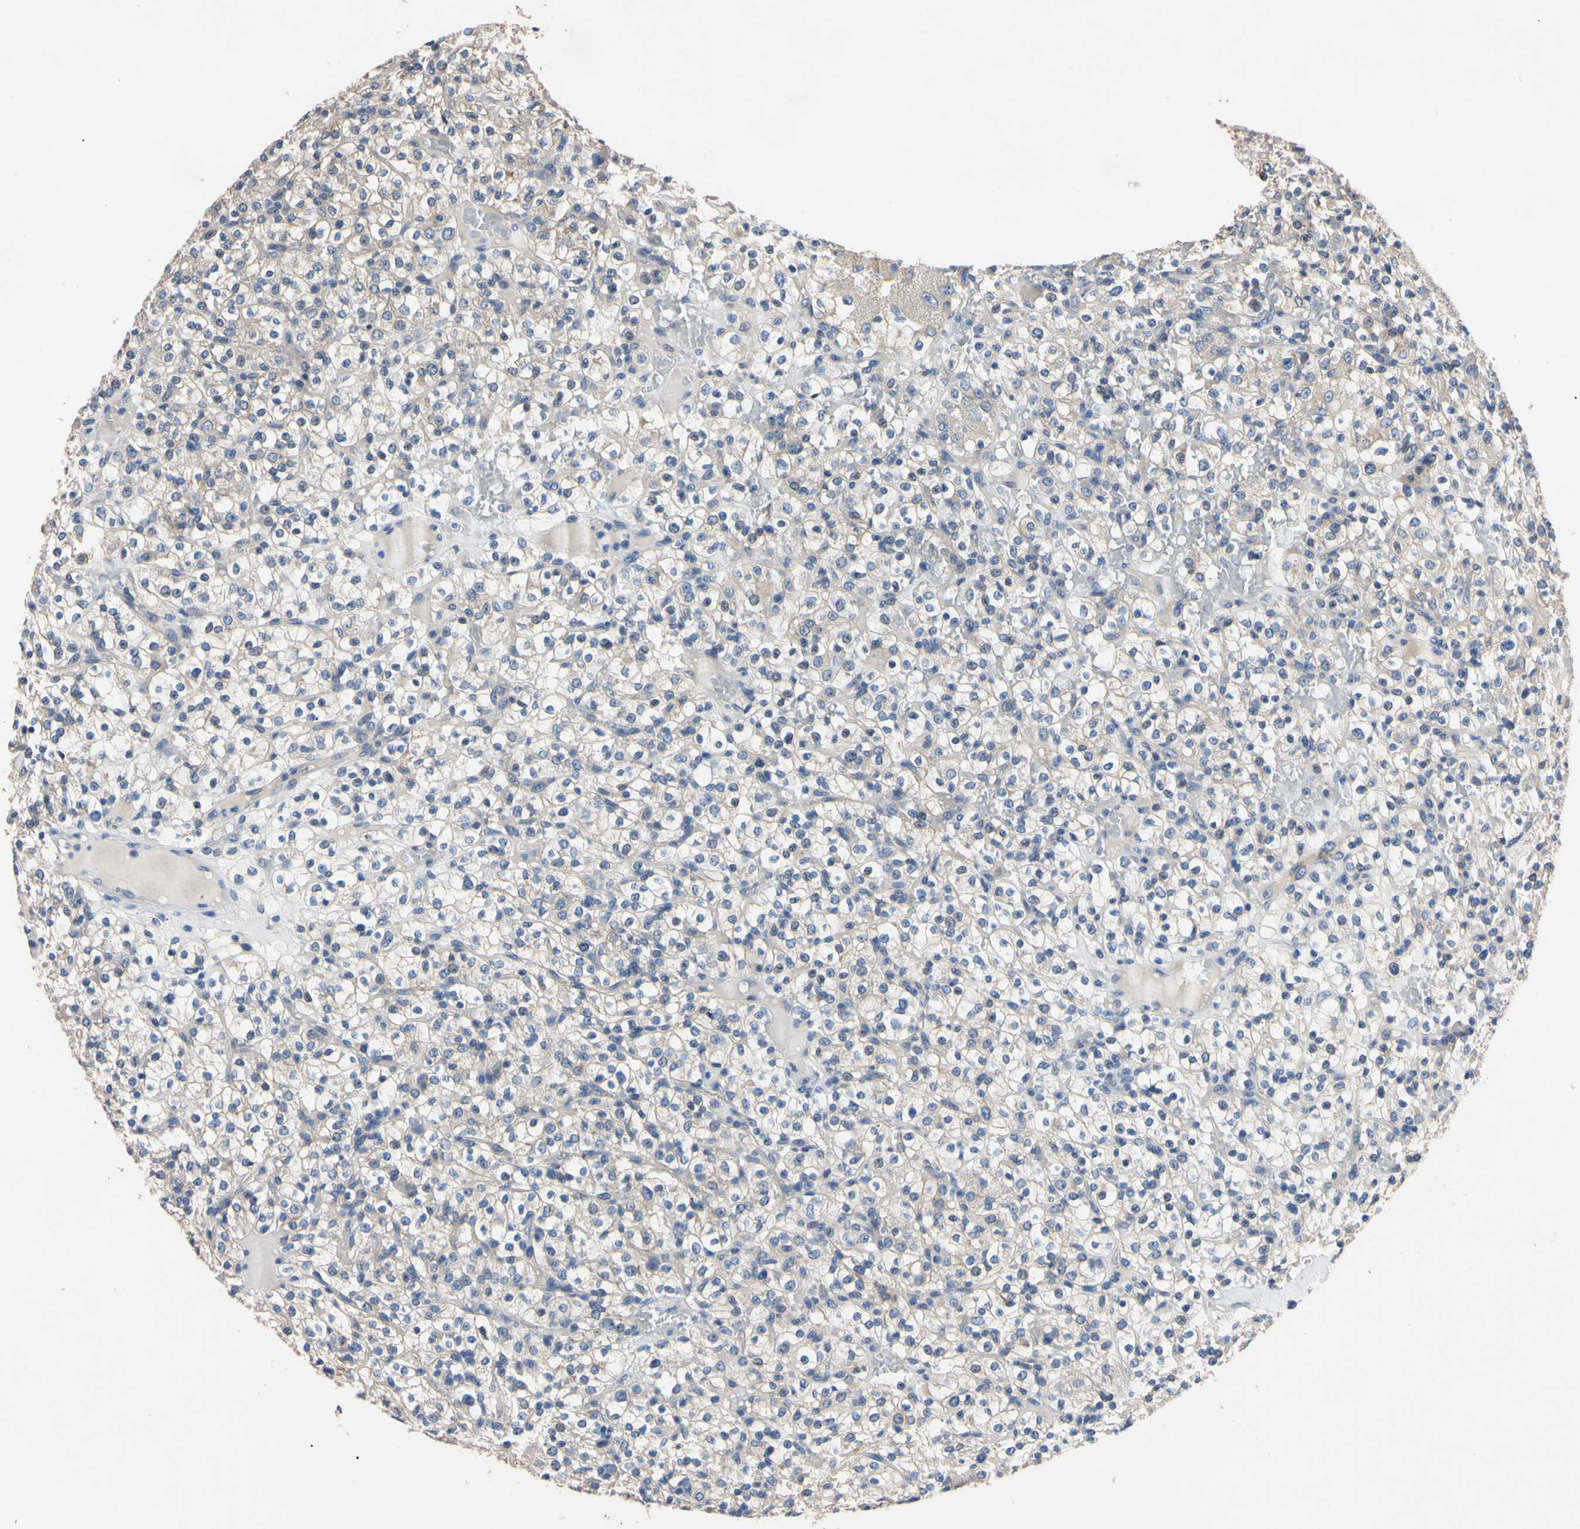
{"staining": {"intensity": "negative", "quantity": "none", "location": "none"}, "tissue": "renal cancer", "cell_type": "Tumor cells", "image_type": "cancer", "snomed": [{"axis": "morphology", "description": "Normal tissue, NOS"}, {"axis": "morphology", "description": "Adenocarcinoma, NOS"}, {"axis": "topography", "description": "Kidney"}], "caption": "This is a image of immunohistochemistry staining of renal adenocarcinoma, which shows no positivity in tumor cells. (Stains: DAB IHC with hematoxylin counter stain, Microscopy: brightfield microscopy at high magnification).", "gene": "PNKD", "patient": {"sex": "female", "age": 72}}